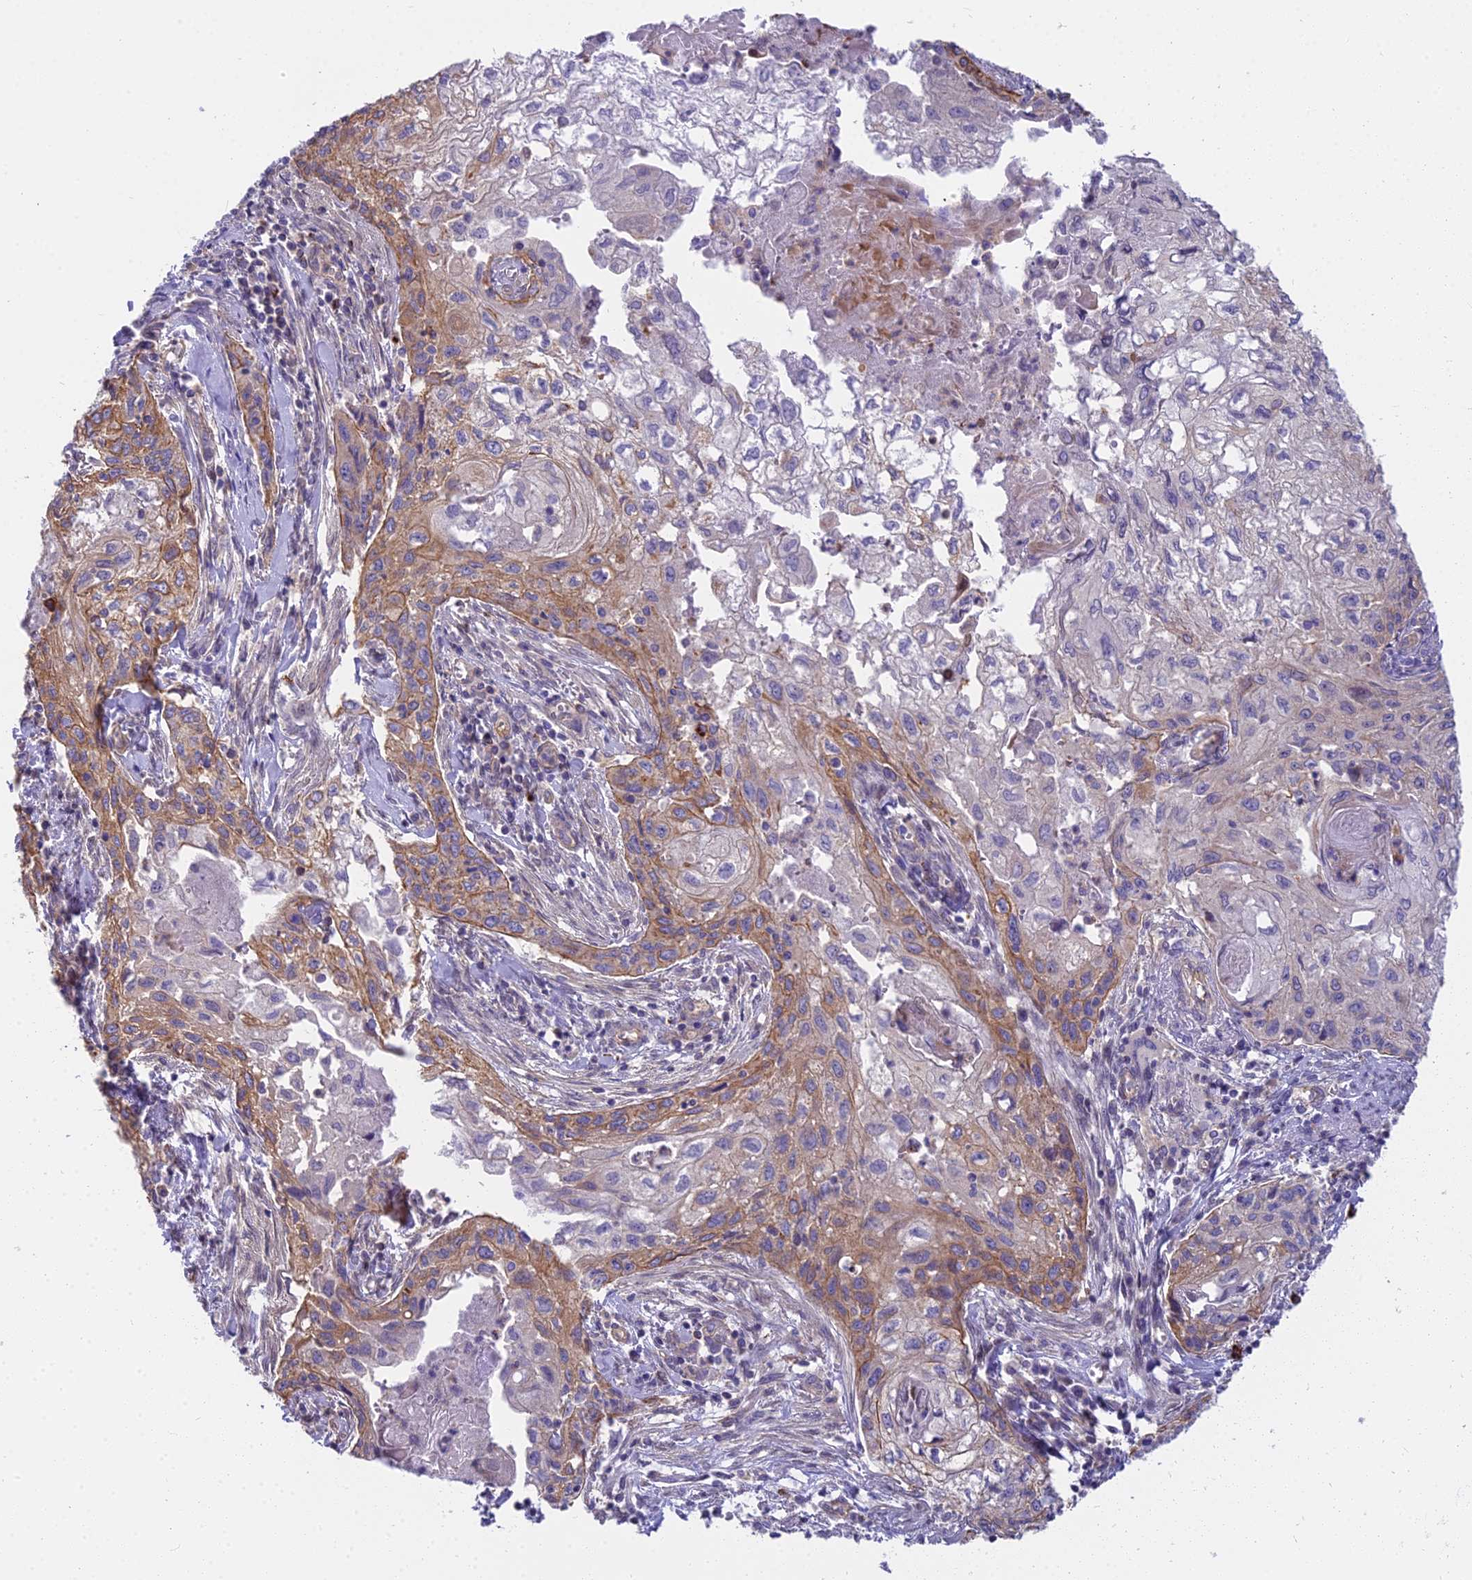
{"staining": {"intensity": "moderate", "quantity": "25%-75%", "location": "cytoplasmic/membranous"}, "tissue": "cervical cancer", "cell_type": "Tumor cells", "image_type": "cancer", "snomed": [{"axis": "morphology", "description": "Squamous cell carcinoma, NOS"}, {"axis": "topography", "description": "Cervix"}], "caption": "A photomicrograph of human cervical cancer (squamous cell carcinoma) stained for a protein reveals moderate cytoplasmic/membranous brown staining in tumor cells. Nuclei are stained in blue.", "gene": "HLA-DOA", "patient": {"sex": "female", "age": 67}}